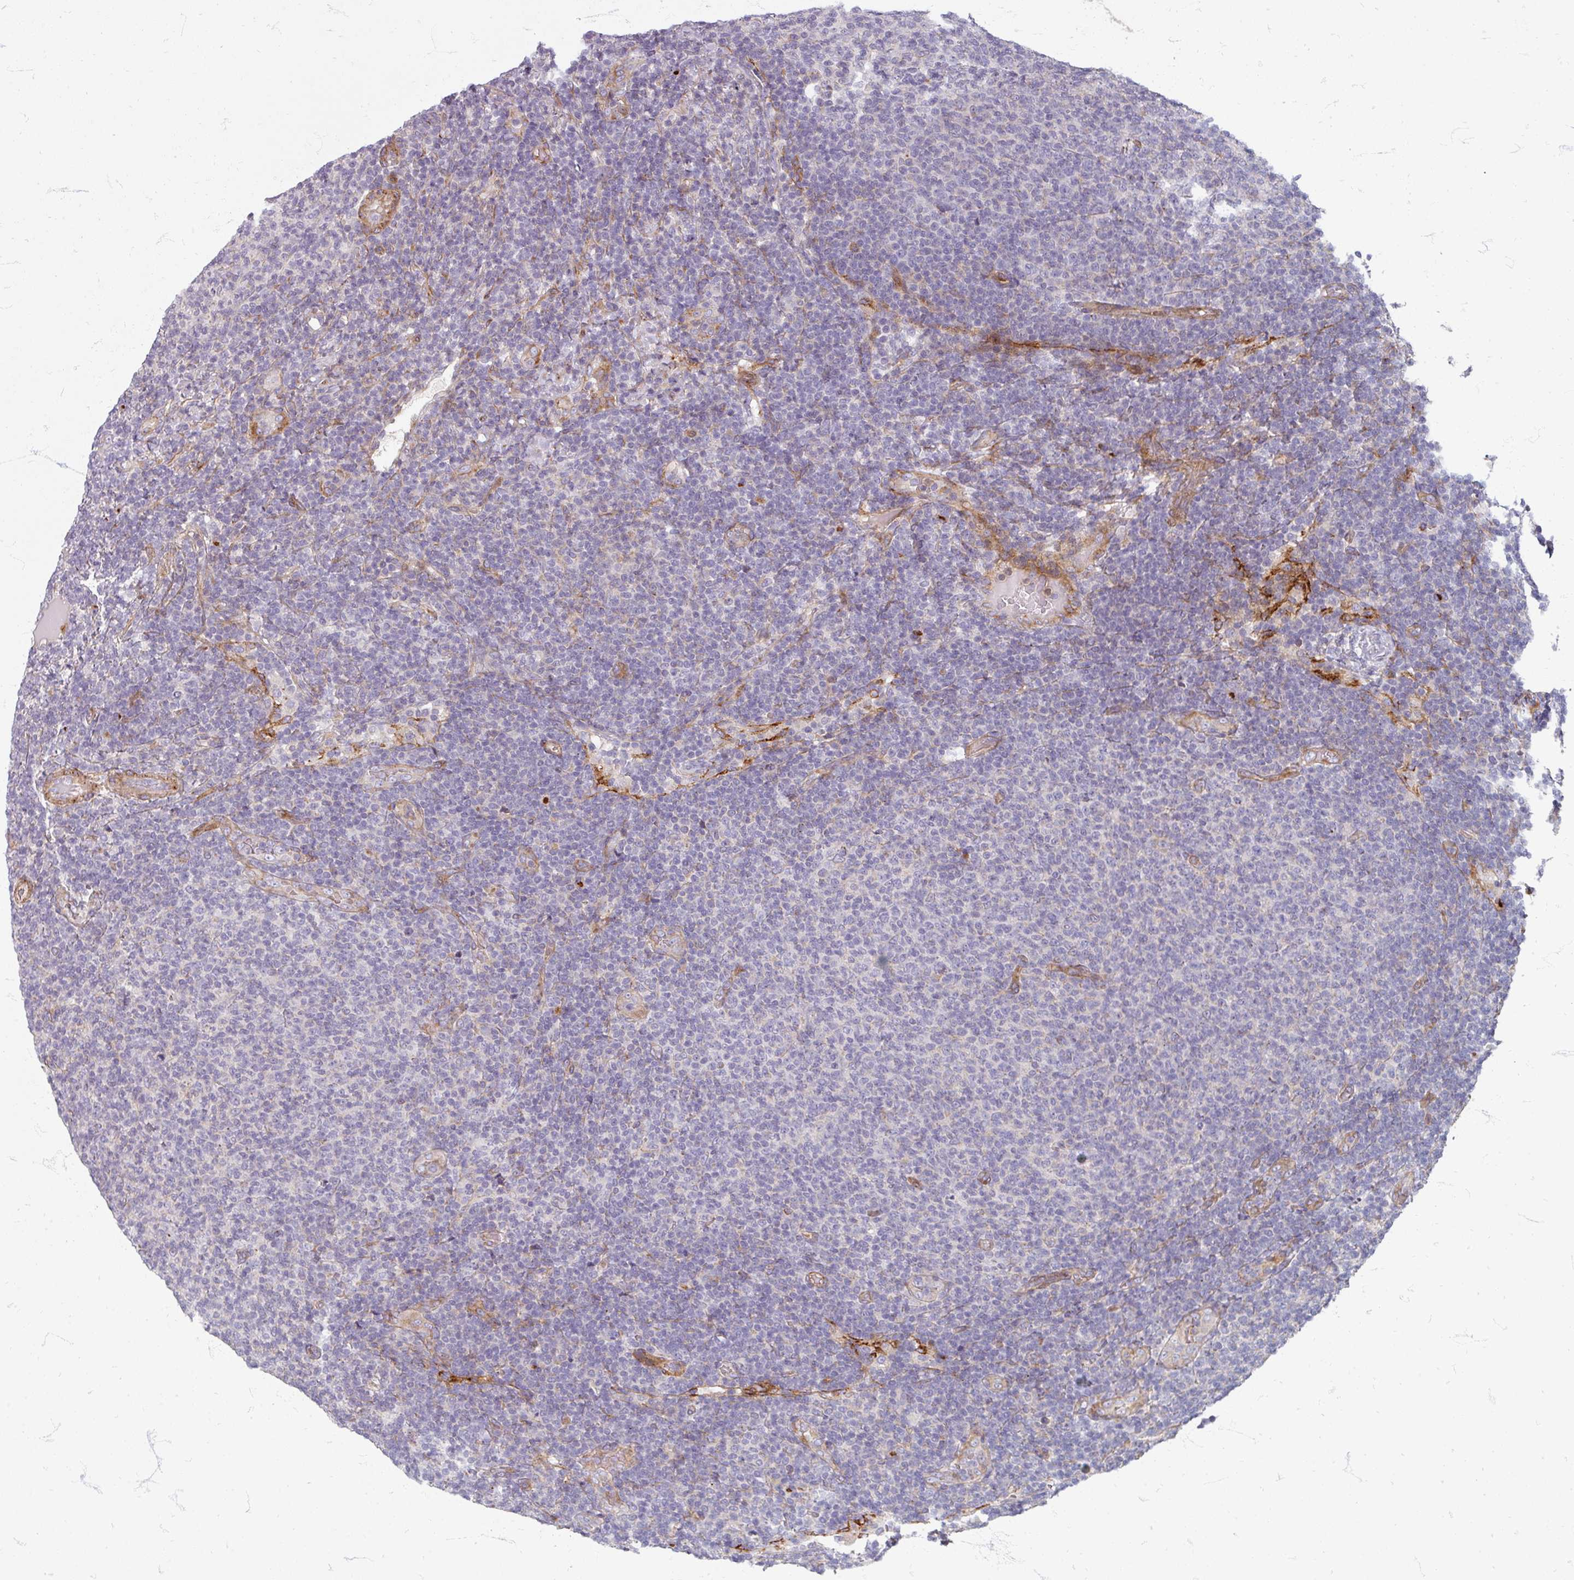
{"staining": {"intensity": "negative", "quantity": "none", "location": "none"}, "tissue": "lymphoma", "cell_type": "Tumor cells", "image_type": "cancer", "snomed": [{"axis": "morphology", "description": "Malignant lymphoma, non-Hodgkin's type, Low grade"}, {"axis": "topography", "description": "Lymph node"}], "caption": "Immunohistochemical staining of human malignant lymphoma, non-Hodgkin's type (low-grade) exhibits no significant positivity in tumor cells. The staining is performed using DAB brown chromogen with nuclei counter-stained in using hematoxylin.", "gene": "GABARAPL1", "patient": {"sex": "male", "age": 66}}